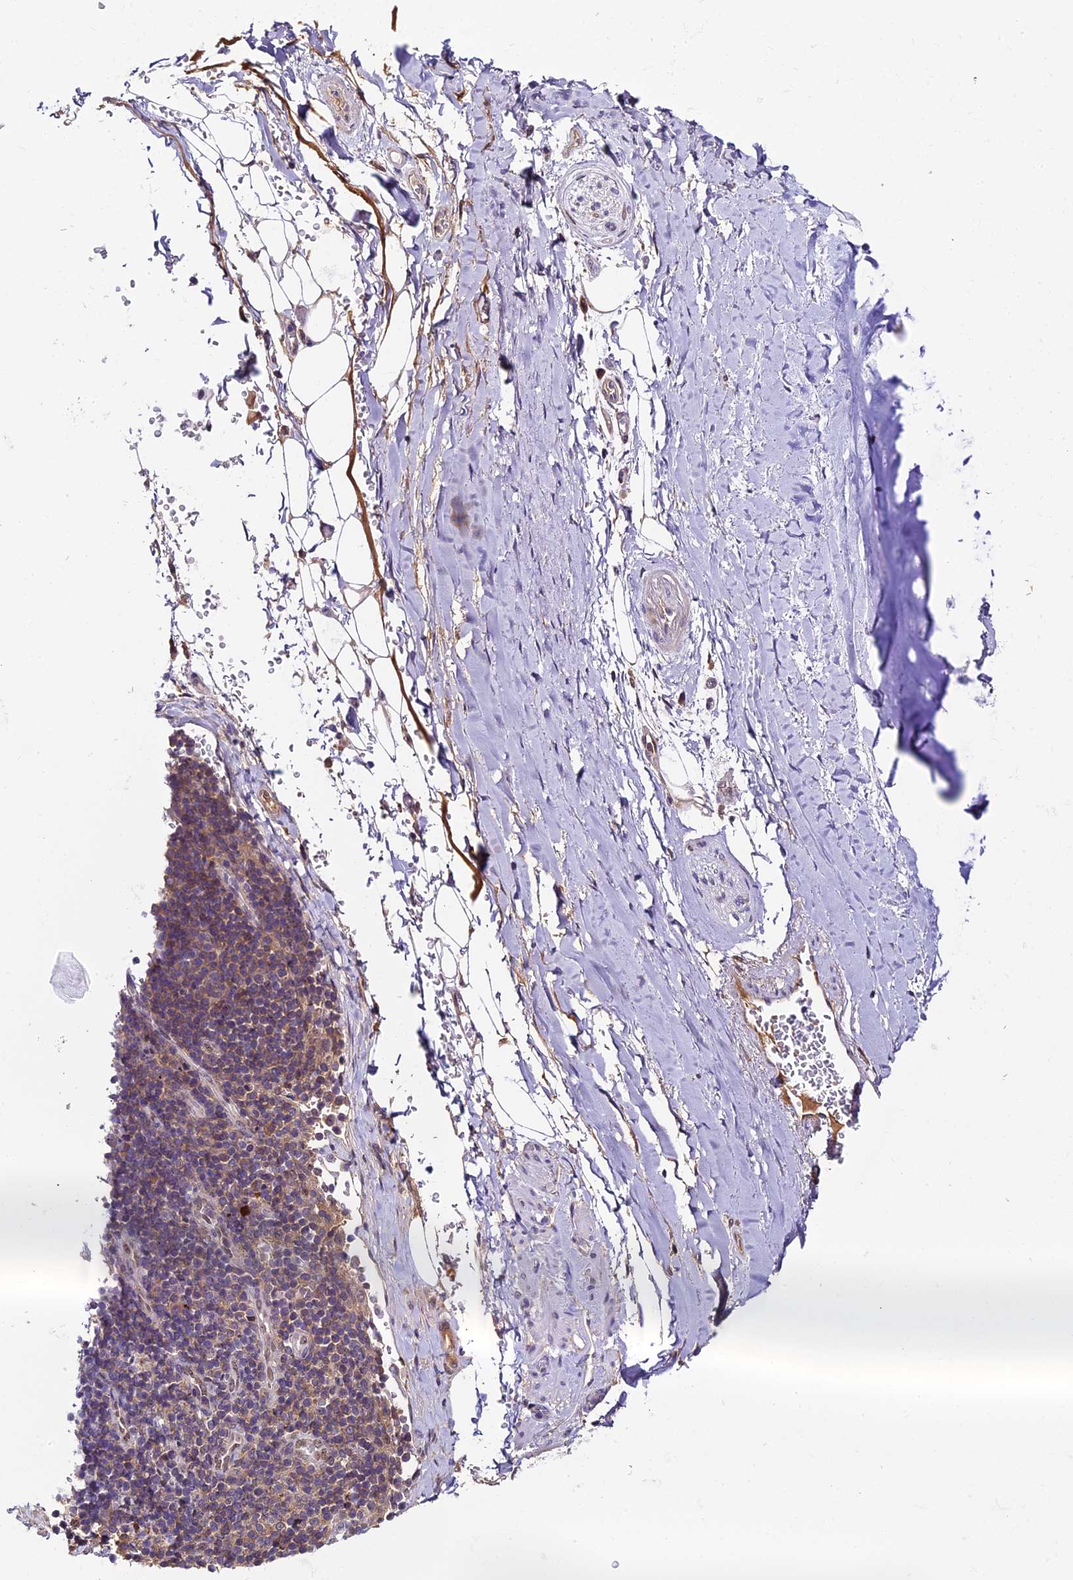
{"staining": {"intensity": "negative", "quantity": "none", "location": "none"}, "tissue": "adipose tissue", "cell_type": "Adipocytes", "image_type": "normal", "snomed": [{"axis": "morphology", "description": "Normal tissue, NOS"}, {"axis": "topography", "description": "Lymph node"}, {"axis": "topography", "description": "Cartilage tissue"}, {"axis": "topography", "description": "Bronchus"}], "caption": "Immunohistochemistry image of unremarkable adipose tissue: adipose tissue stained with DAB shows no significant protein staining in adipocytes. Nuclei are stained in blue.", "gene": "ENKD1", "patient": {"sex": "male", "age": 63}}